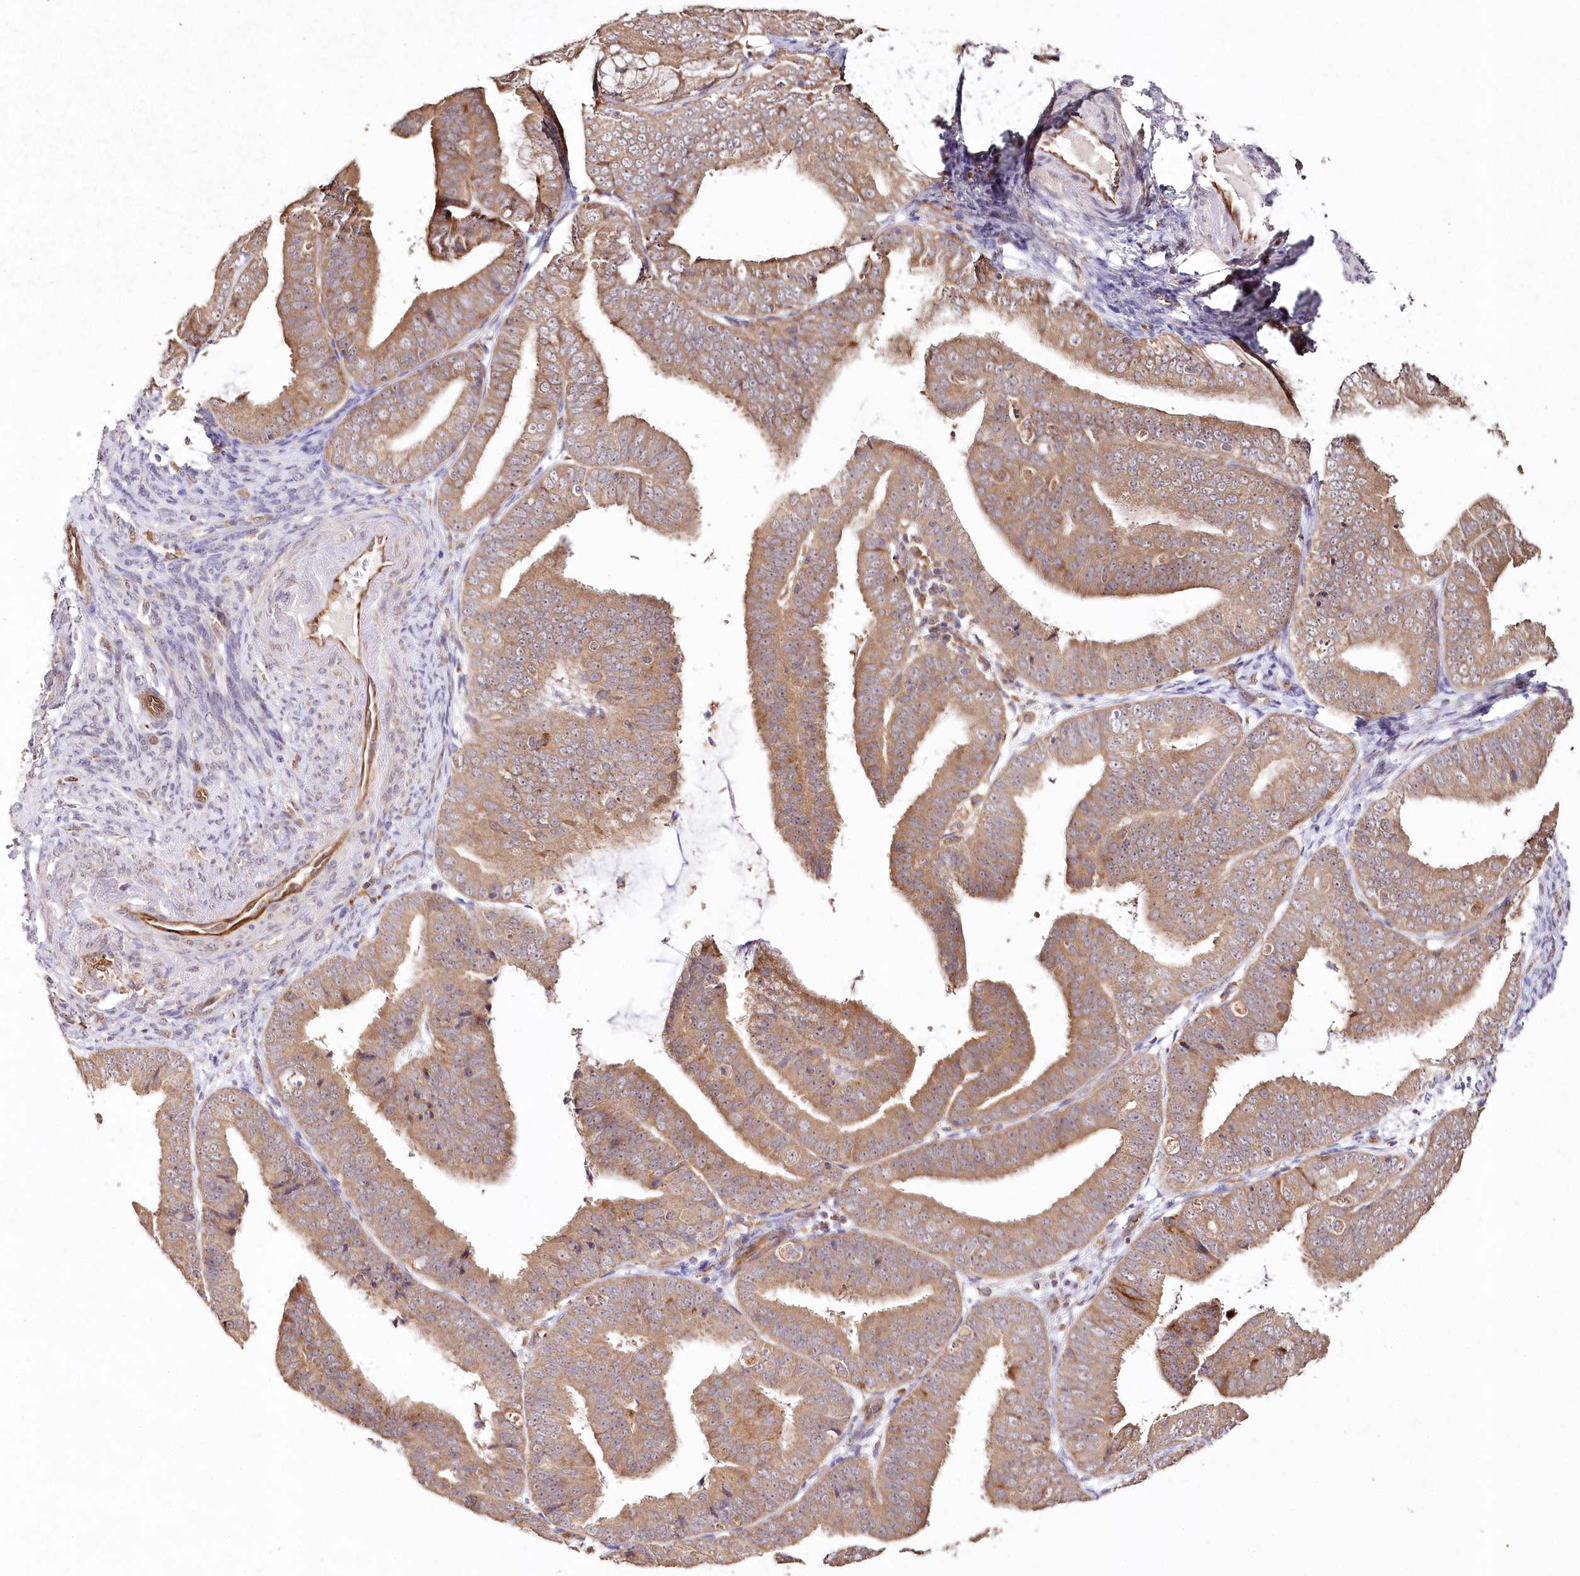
{"staining": {"intensity": "moderate", "quantity": ">75%", "location": "cytoplasmic/membranous"}, "tissue": "endometrial cancer", "cell_type": "Tumor cells", "image_type": "cancer", "snomed": [{"axis": "morphology", "description": "Adenocarcinoma, NOS"}, {"axis": "topography", "description": "Endometrium"}], "caption": "A high-resolution micrograph shows immunohistochemistry (IHC) staining of endometrial cancer (adenocarcinoma), which reveals moderate cytoplasmic/membranous positivity in about >75% of tumor cells. (IHC, brightfield microscopy, high magnification).", "gene": "DMXL1", "patient": {"sex": "female", "age": 63}}